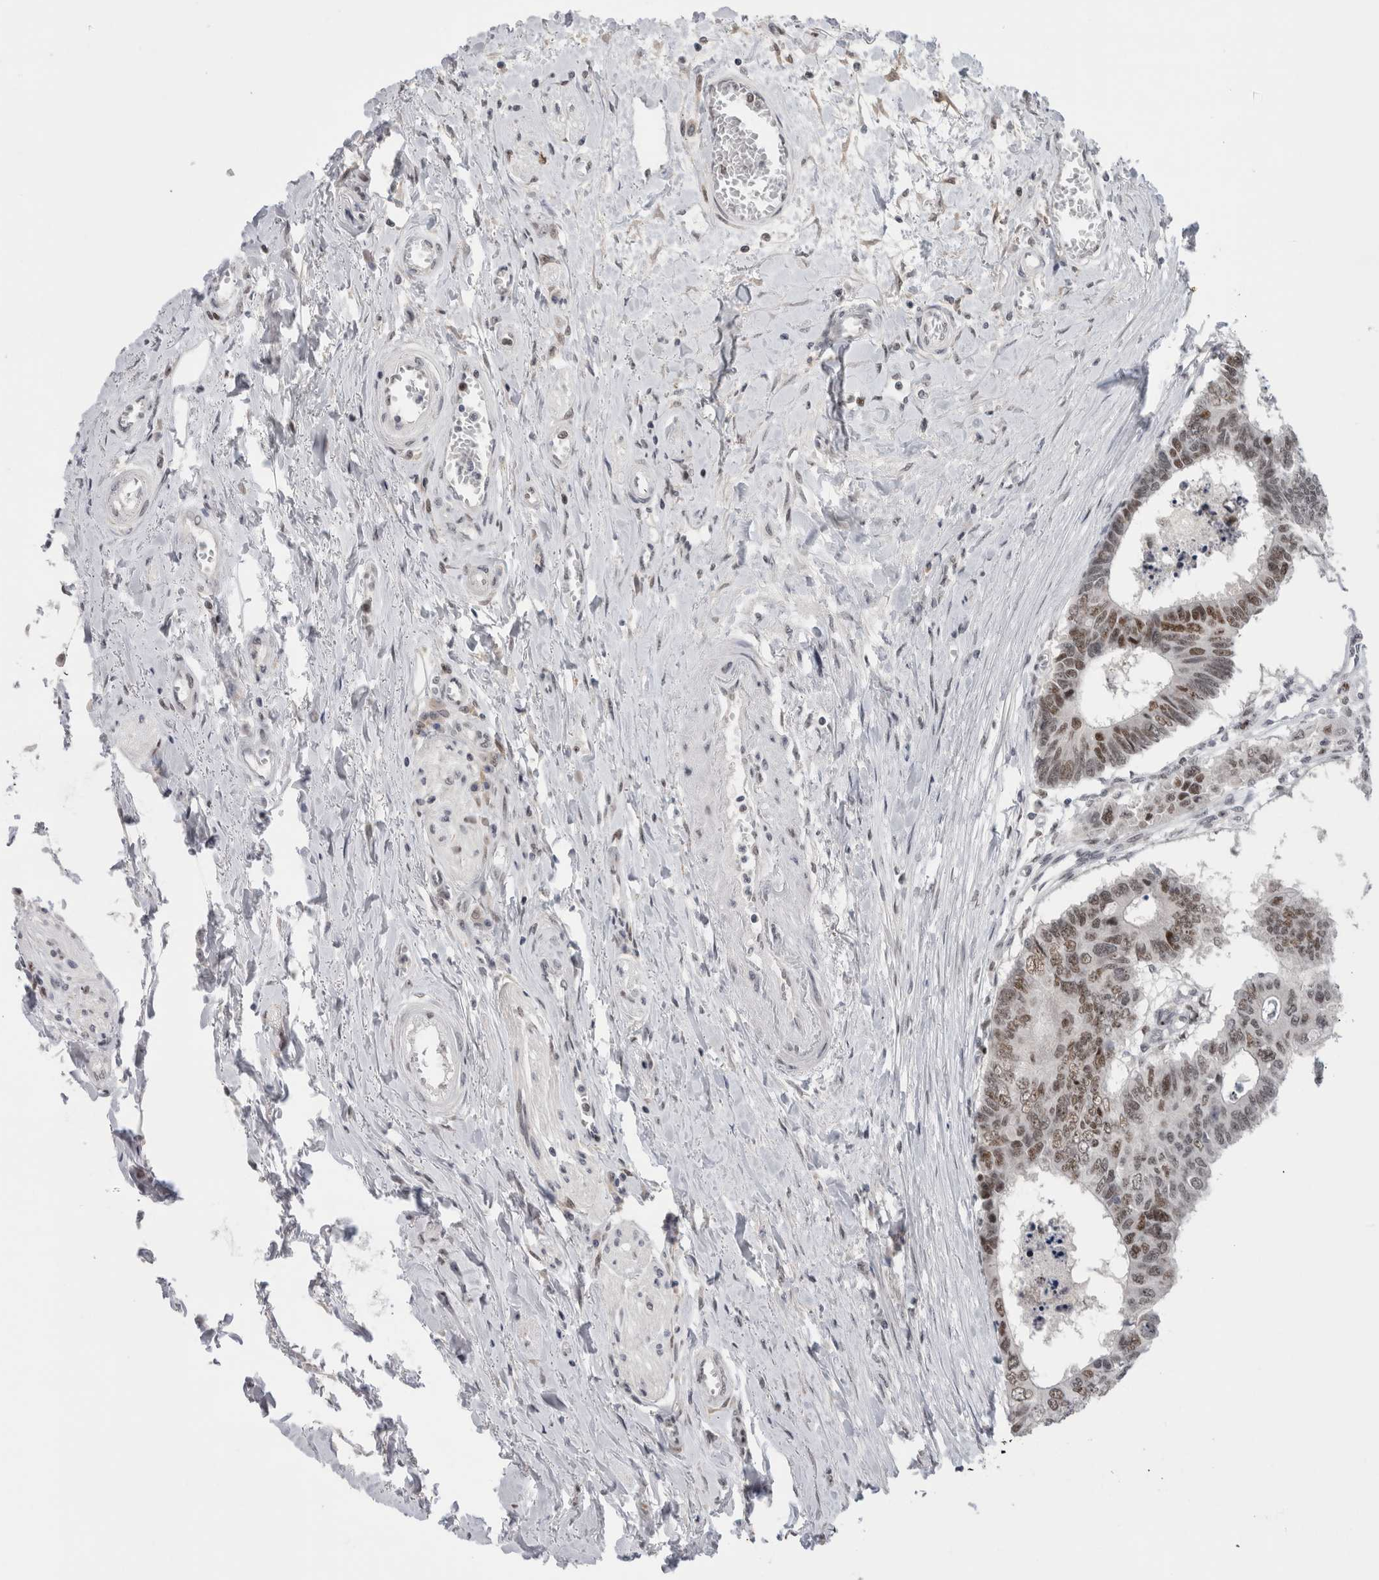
{"staining": {"intensity": "moderate", "quantity": ">75%", "location": "nuclear"}, "tissue": "colorectal cancer", "cell_type": "Tumor cells", "image_type": "cancer", "snomed": [{"axis": "morphology", "description": "Adenocarcinoma, NOS"}, {"axis": "topography", "description": "Rectum"}], "caption": "A high-resolution histopathology image shows immunohistochemistry staining of adenocarcinoma (colorectal), which exhibits moderate nuclear expression in approximately >75% of tumor cells. The staining was performed using DAB, with brown indicating positive protein expression. Nuclei are stained blue with hematoxylin.", "gene": "ZNF521", "patient": {"sex": "male", "age": 84}}